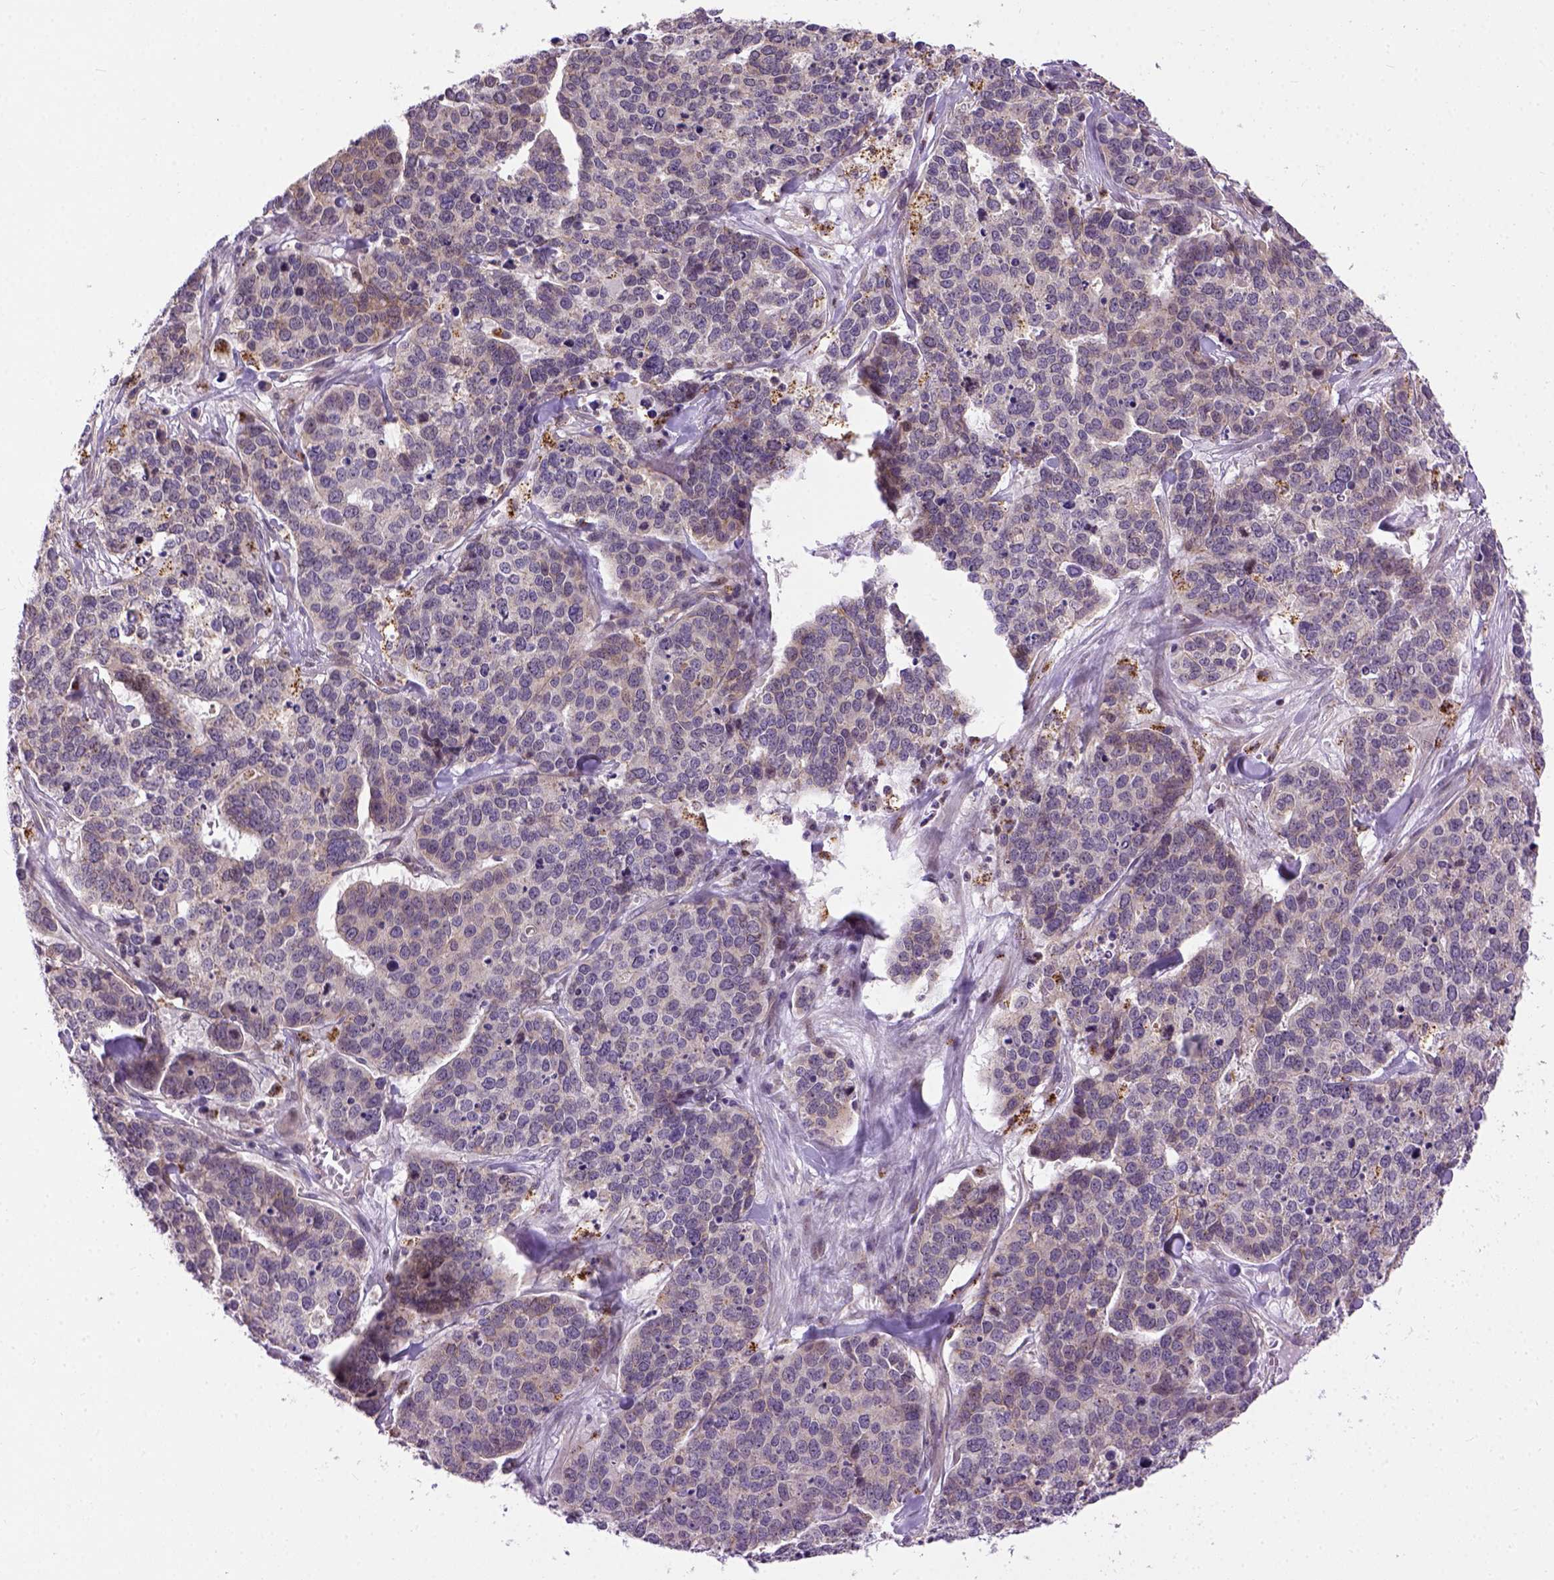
{"staining": {"intensity": "weak", "quantity": "<25%", "location": "cytoplasmic/membranous"}, "tissue": "ovarian cancer", "cell_type": "Tumor cells", "image_type": "cancer", "snomed": [{"axis": "morphology", "description": "Carcinoma, endometroid"}, {"axis": "topography", "description": "Ovary"}], "caption": "The histopathology image shows no significant staining in tumor cells of ovarian cancer (endometroid carcinoma).", "gene": "KAZN", "patient": {"sex": "female", "age": 65}}